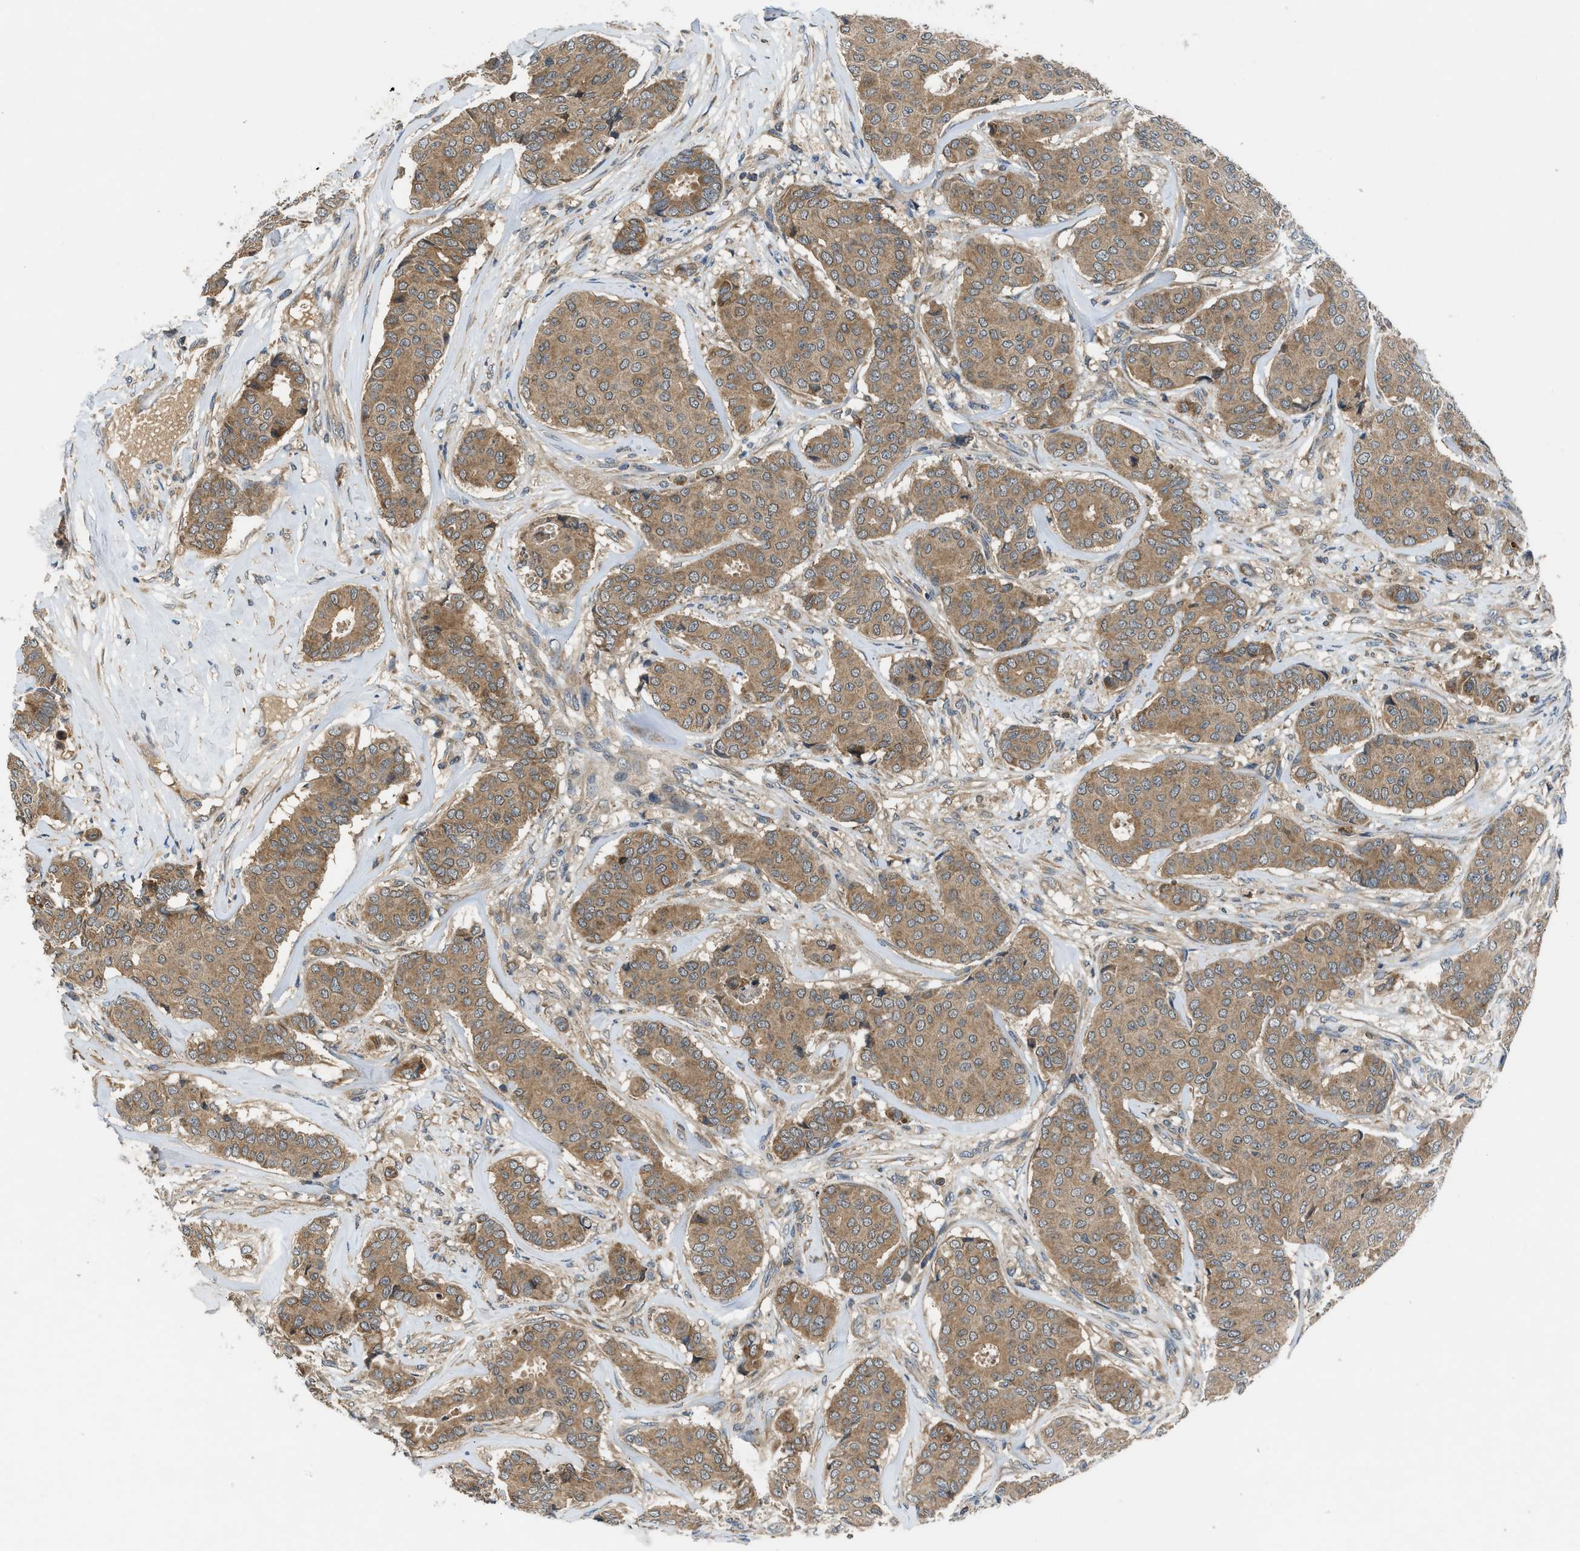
{"staining": {"intensity": "moderate", "quantity": ">75%", "location": "cytoplasmic/membranous"}, "tissue": "breast cancer", "cell_type": "Tumor cells", "image_type": "cancer", "snomed": [{"axis": "morphology", "description": "Duct carcinoma"}, {"axis": "topography", "description": "Breast"}], "caption": "Immunohistochemical staining of human breast intraductal carcinoma exhibits medium levels of moderate cytoplasmic/membranous protein staining in about >75% of tumor cells.", "gene": "PAFAH2", "patient": {"sex": "female", "age": 75}}